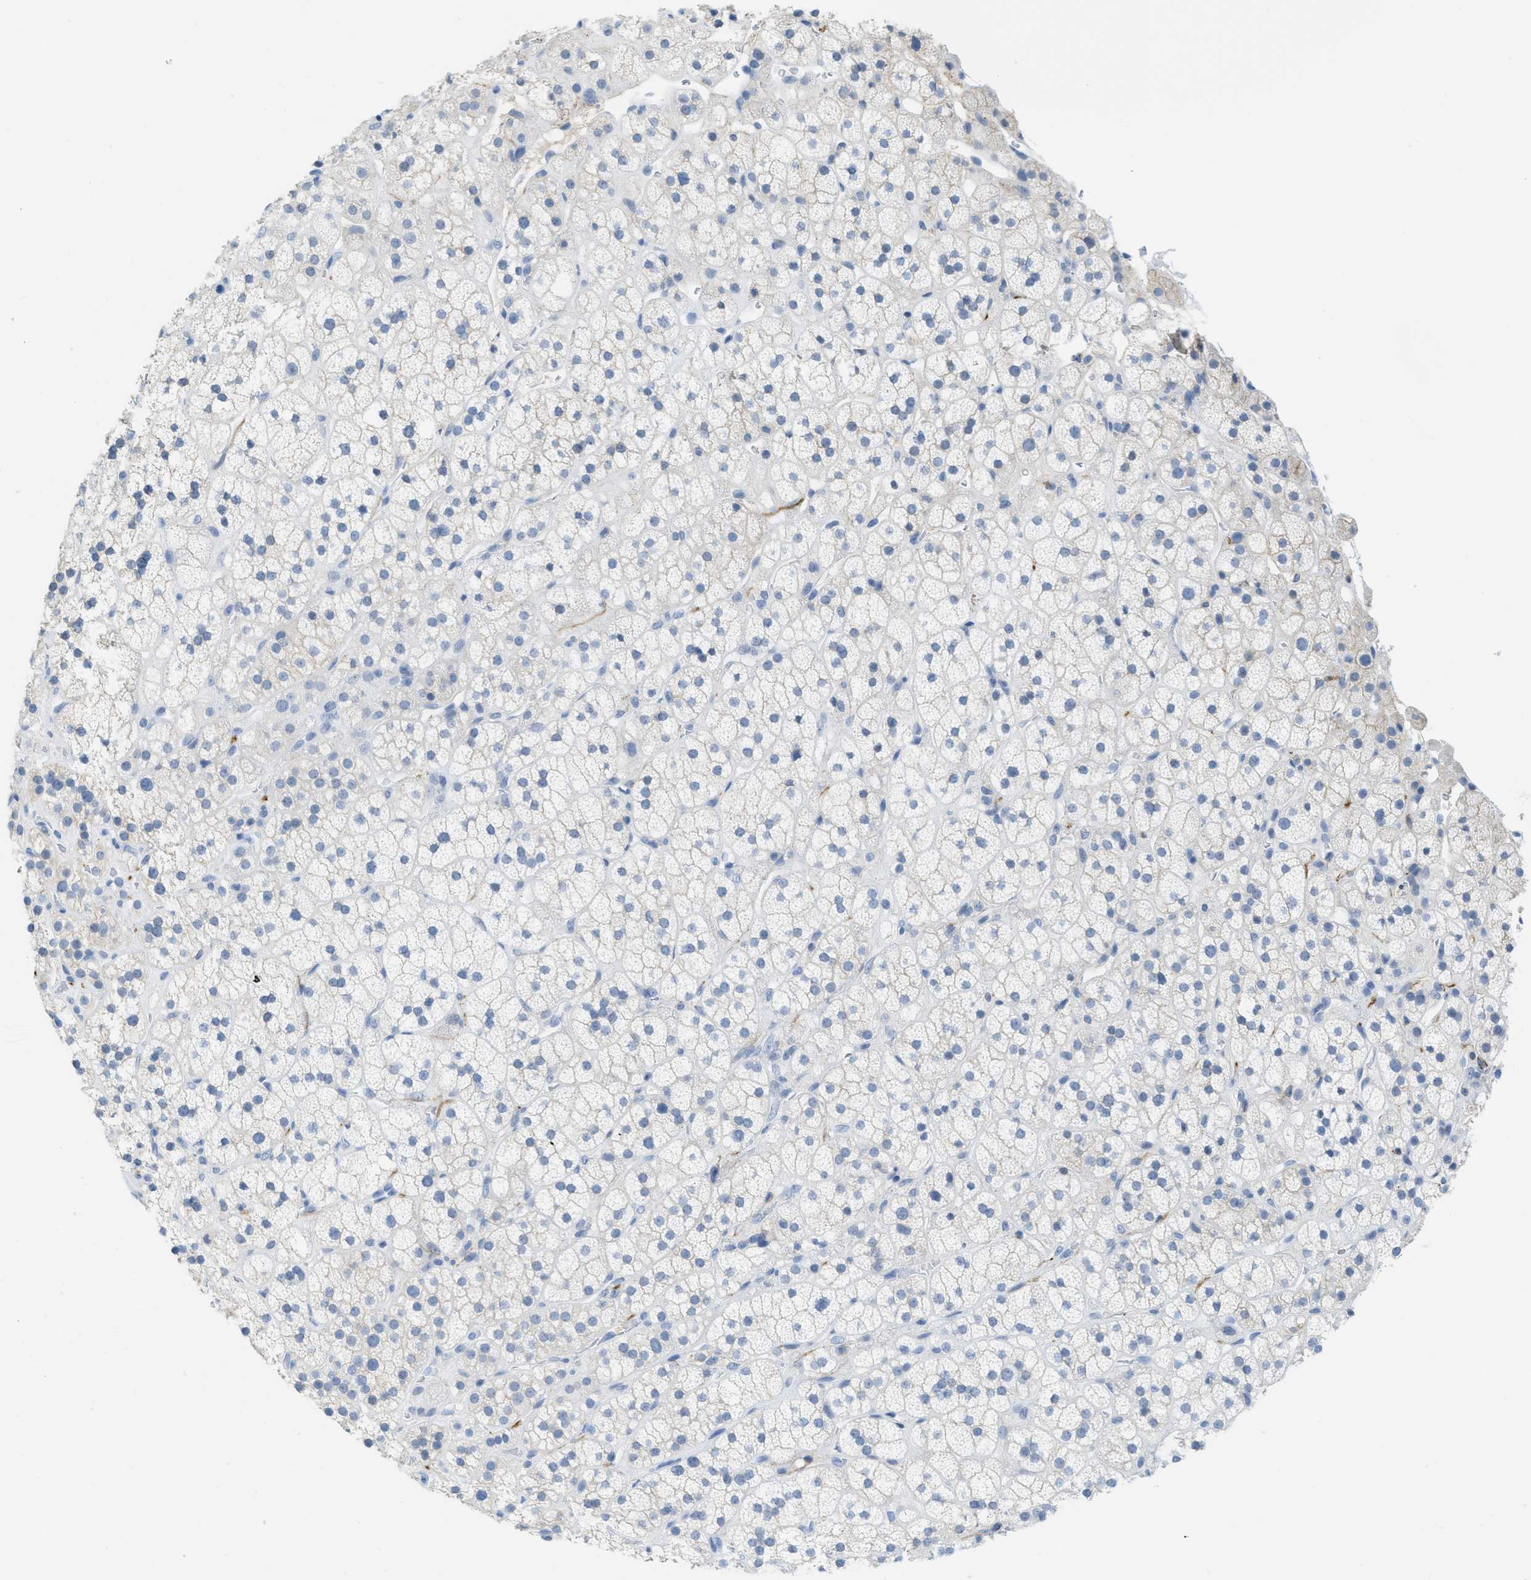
{"staining": {"intensity": "negative", "quantity": "none", "location": "none"}, "tissue": "adrenal gland", "cell_type": "Glandular cells", "image_type": "normal", "snomed": [{"axis": "morphology", "description": "Normal tissue, NOS"}, {"axis": "topography", "description": "Adrenal gland"}], "caption": "The micrograph exhibits no staining of glandular cells in unremarkable adrenal gland. The staining is performed using DAB (3,3'-diaminobenzidine) brown chromogen with nuclei counter-stained in using hematoxylin.", "gene": "CNNM4", "patient": {"sex": "male", "age": 56}}